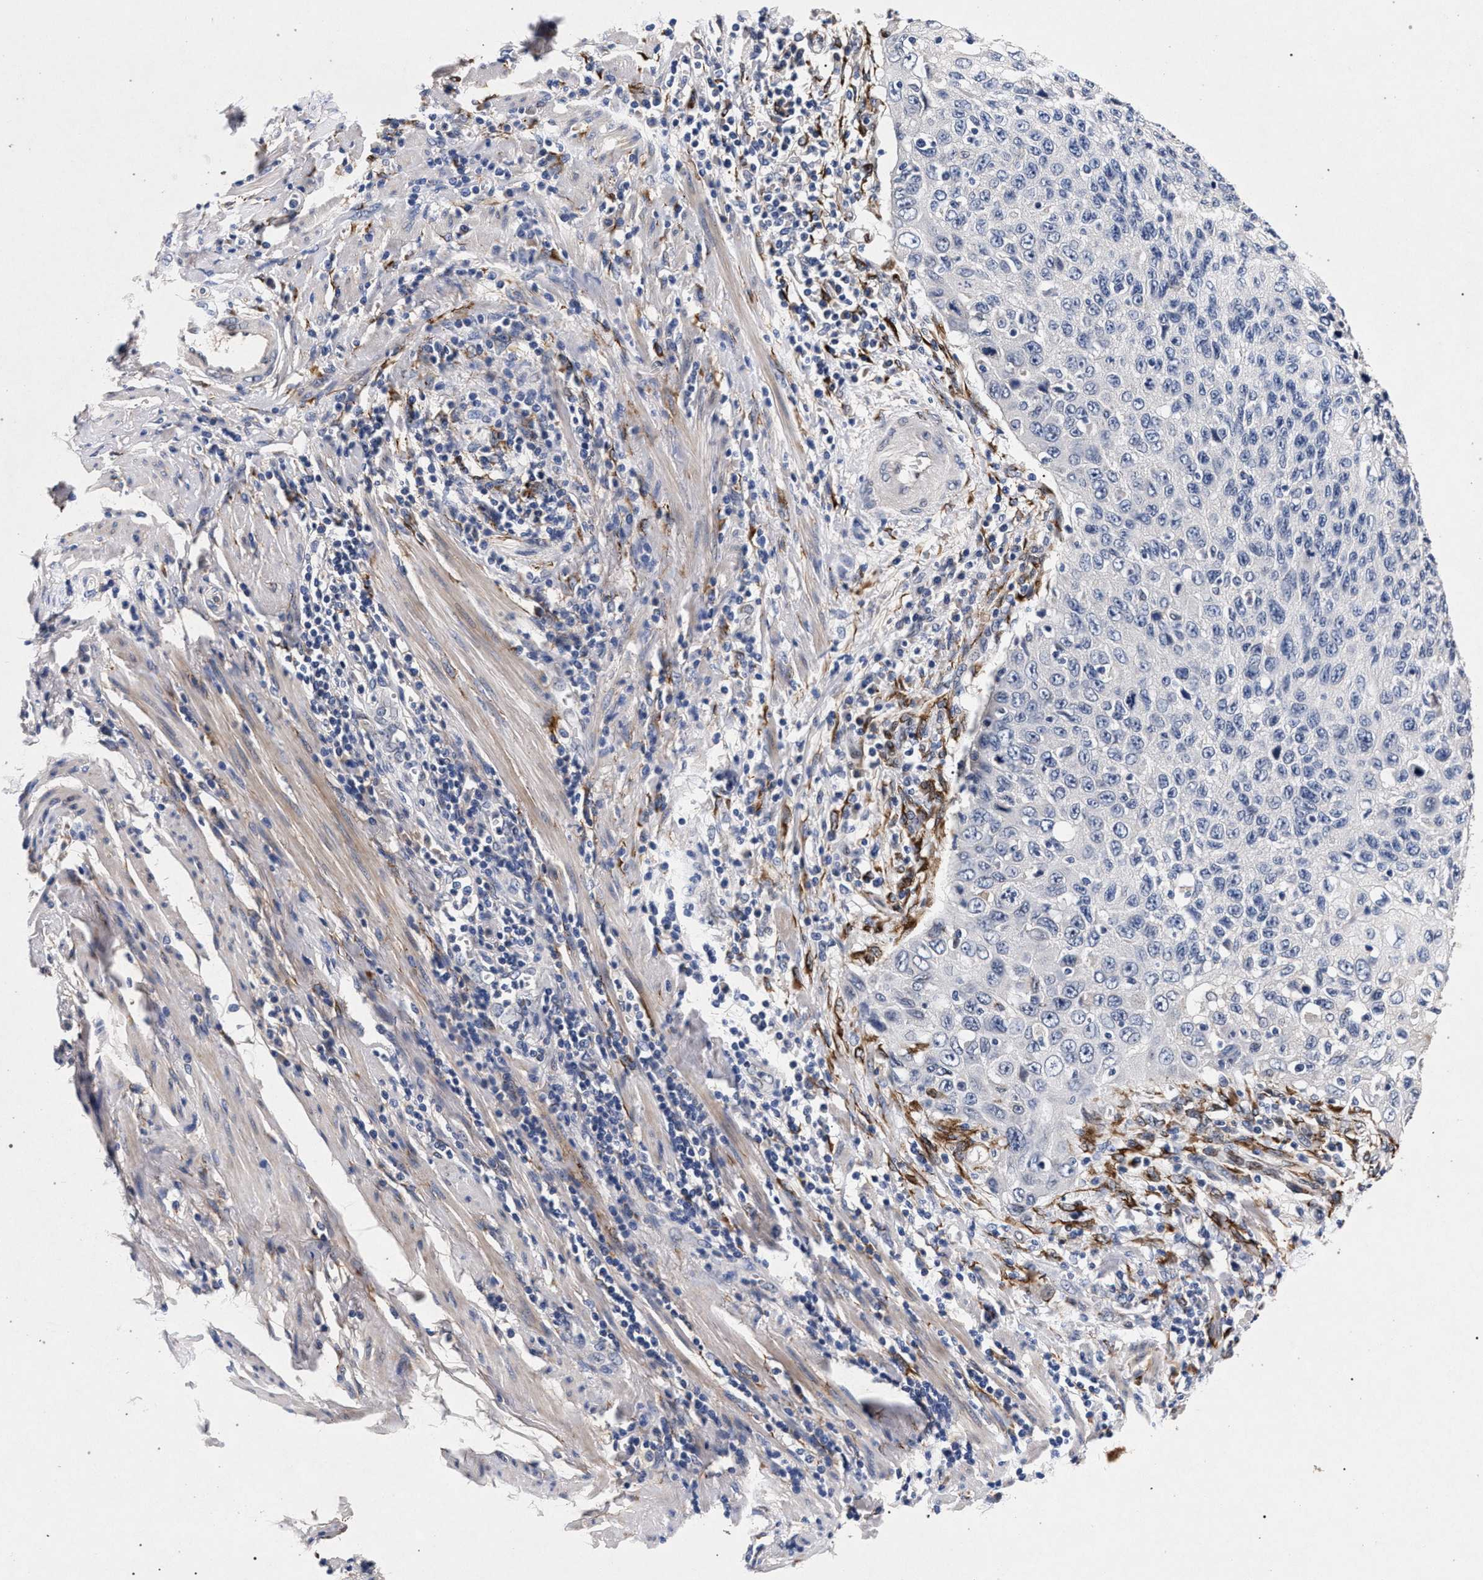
{"staining": {"intensity": "negative", "quantity": "none", "location": "none"}, "tissue": "cervical cancer", "cell_type": "Tumor cells", "image_type": "cancer", "snomed": [{"axis": "morphology", "description": "Squamous cell carcinoma, NOS"}, {"axis": "topography", "description": "Cervix"}], "caption": "Immunohistochemistry (IHC) histopathology image of neoplastic tissue: cervical squamous cell carcinoma stained with DAB demonstrates no significant protein staining in tumor cells. Brightfield microscopy of IHC stained with DAB (brown) and hematoxylin (blue), captured at high magnification.", "gene": "NEK7", "patient": {"sex": "female", "age": 53}}